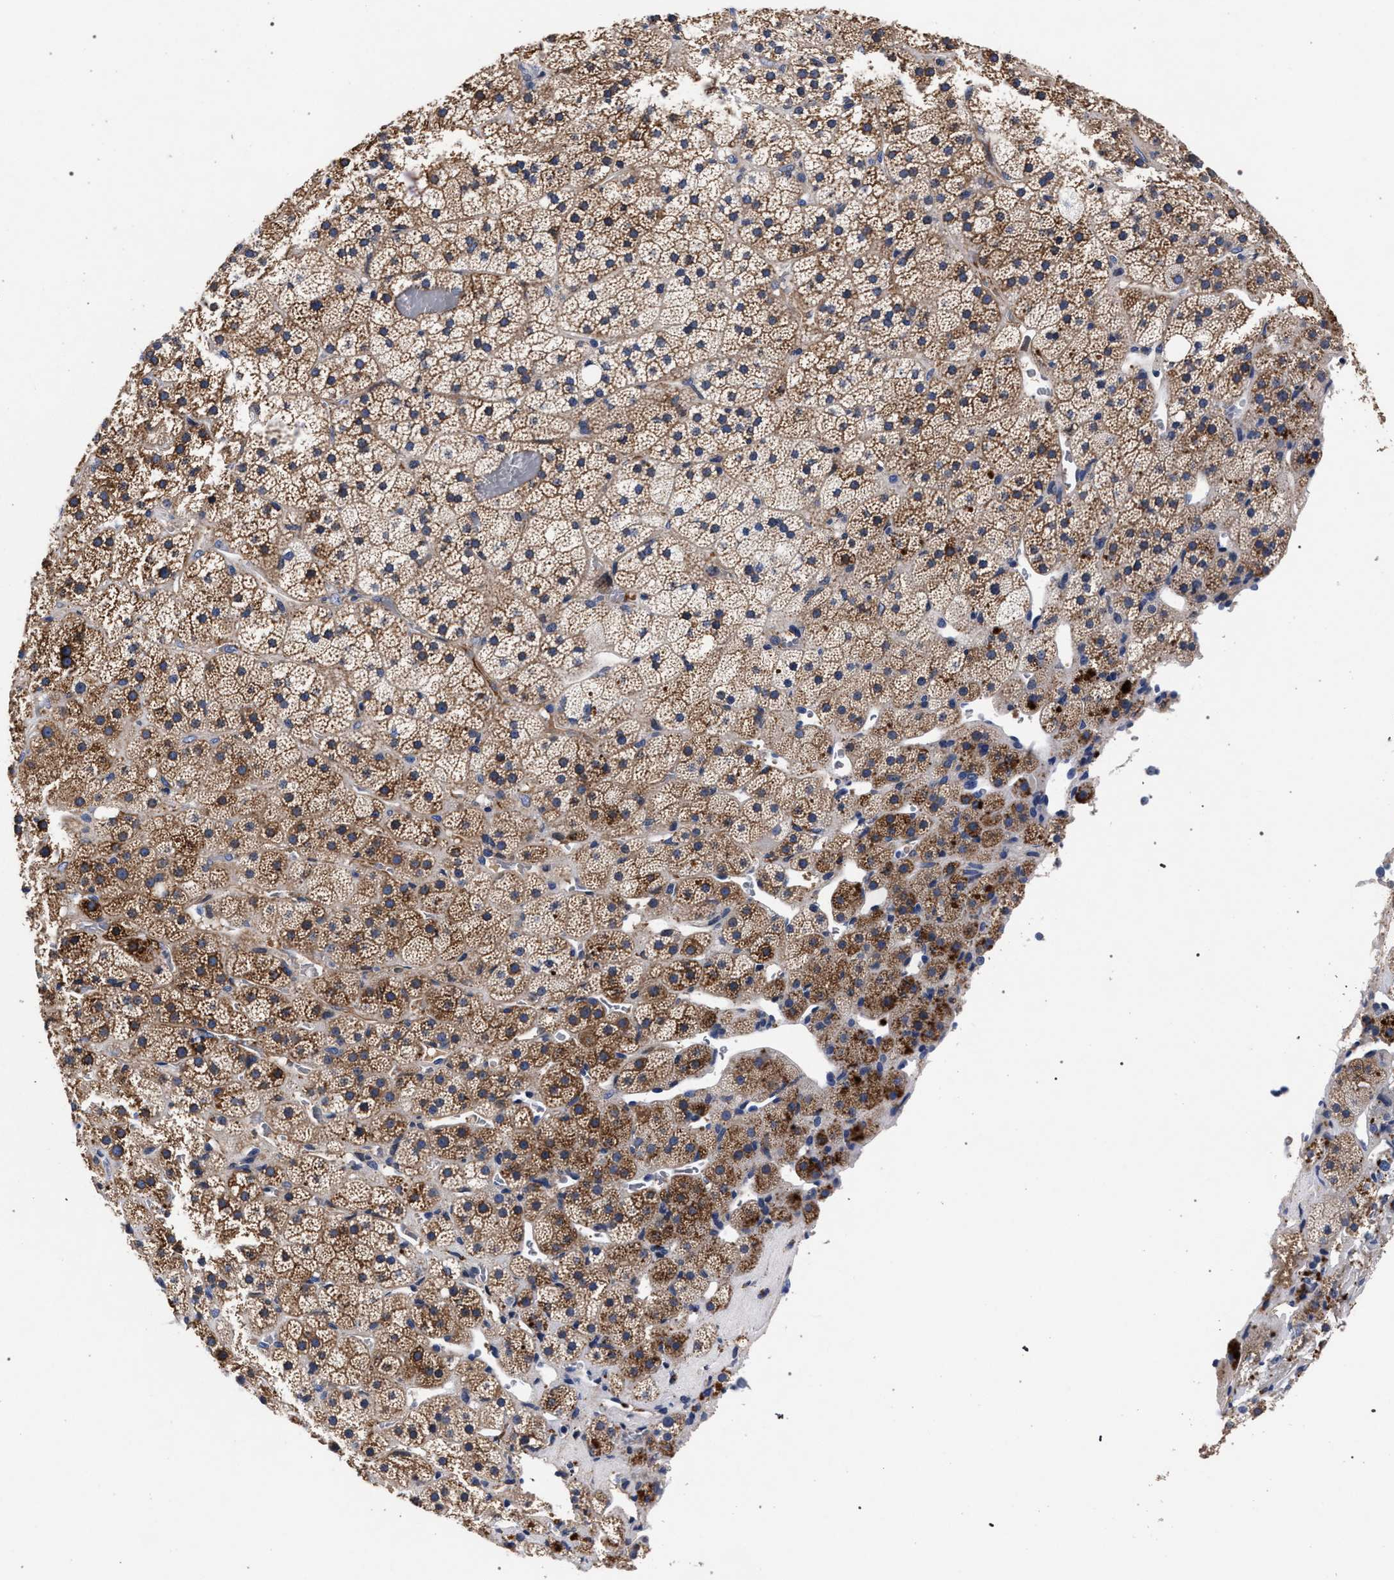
{"staining": {"intensity": "strong", "quantity": "25%-75%", "location": "cytoplasmic/membranous"}, "tissue": "adrenal gland", "cell_type": "Glandular cells", "image_type": "normal", "snomed": [{"axis": "morphology", "description": "Normal tissue, NOS"}, {"axis": "topography", "description": "Adrenal gland"}], "caption": "Adrenal gland stained with immunohistochemistry (IHC) shows strong cytoplasmic/membranous expression in approximately 25%-75% of glandular cells.", "gene": "ACOX1", "patient": {"sex": "male", "age": 57}}